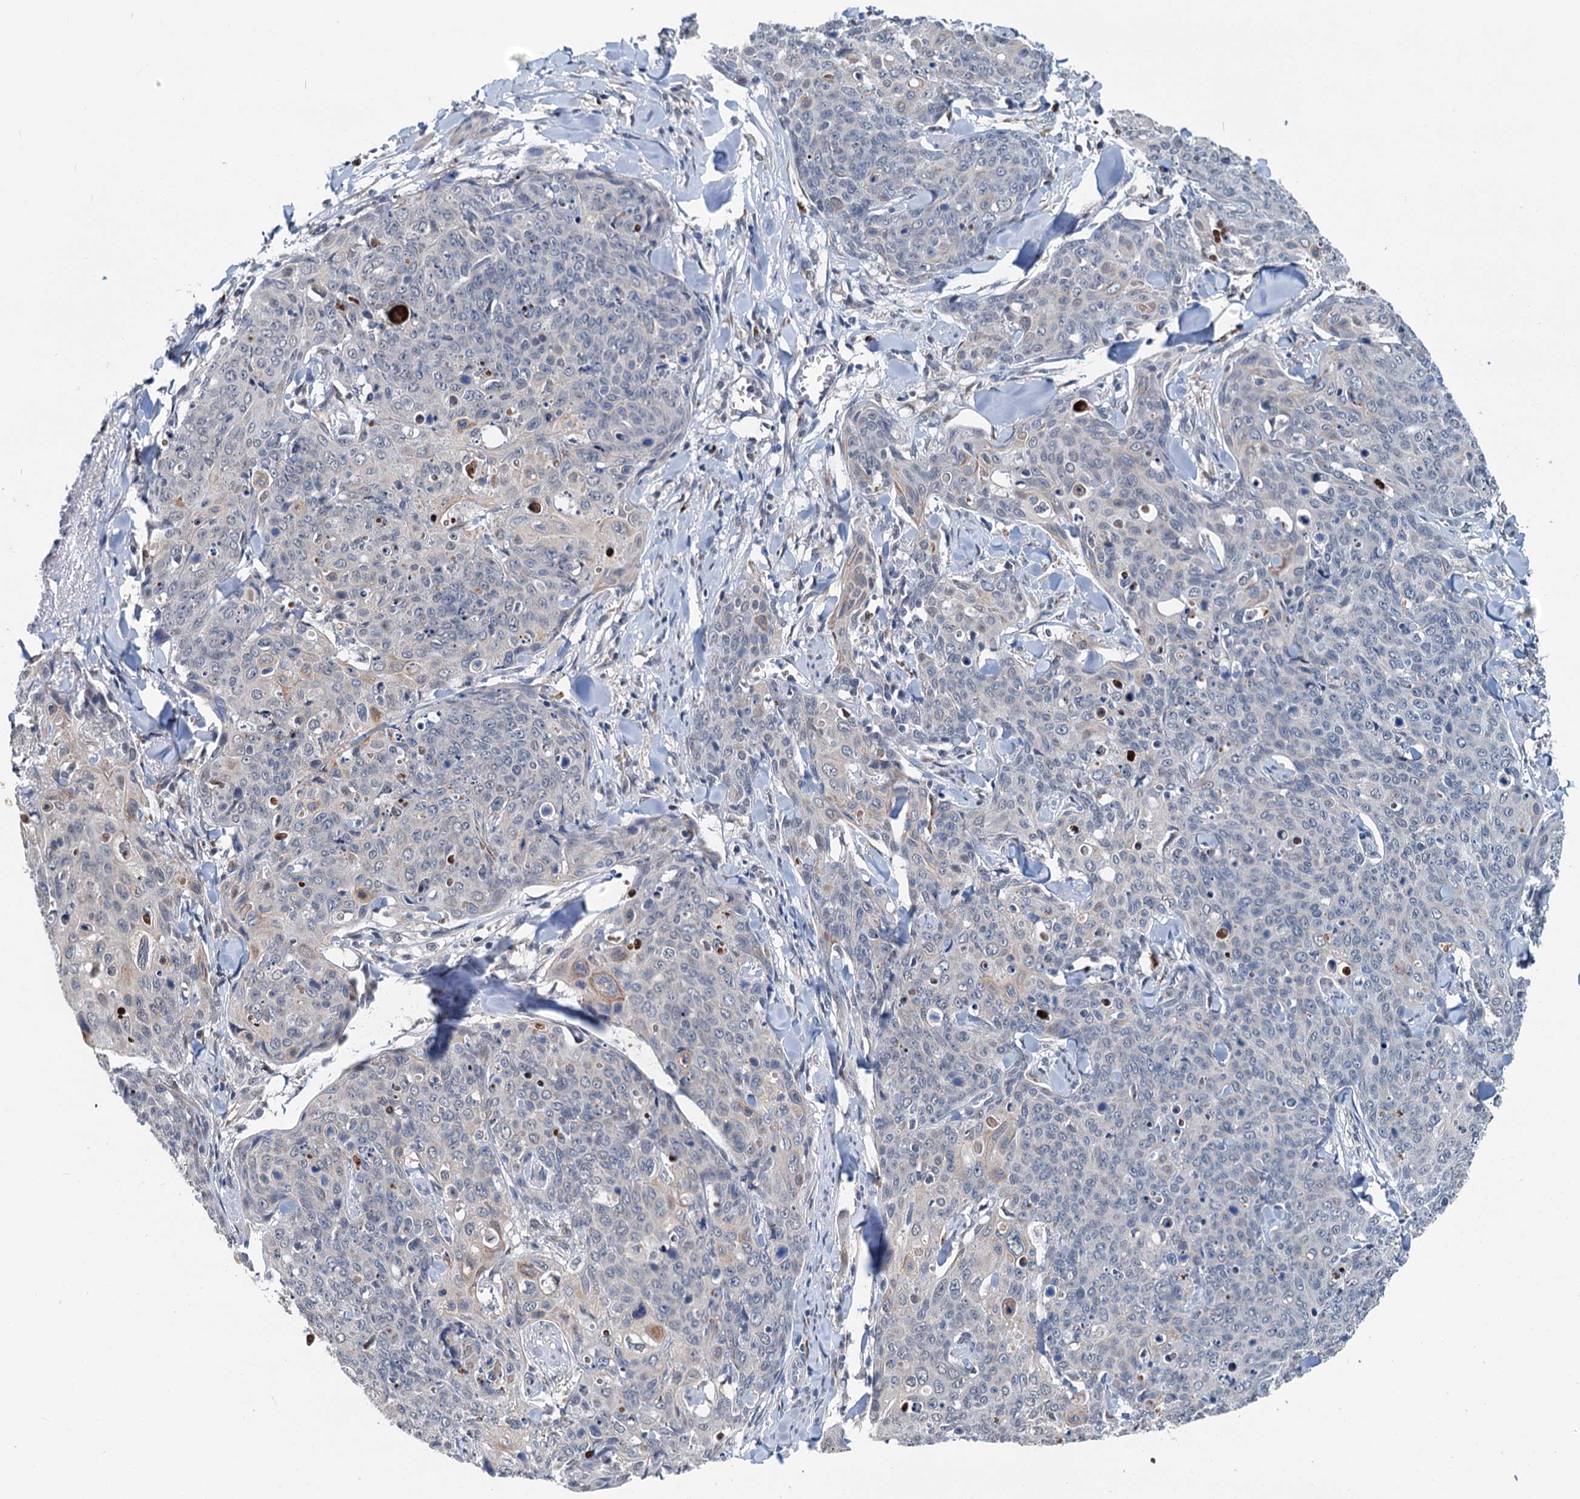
{"staining": {"intensity": "negative", "quantity": "none", "location": "none"}, "tissue": "skin cancer", "cell_type": "Tumor cells", "image_type": "cancer", "snomed": [{"axis": "morphology", "description": "Squamous cell carcinoma, NOS"}, {"axis": "topography", "description": "Skin"}, {"axis": "topography", "description": "Vulva"}], "caption": "Tumor cells are negative for brown protein staining in squamous cell carcinoma (skin). (DAB (3,3'-diaminobenzidine) IHC with hematoxylin counter stain).", "gene": "SHLD1", "patient": {"sex": "female", "age": 85}}